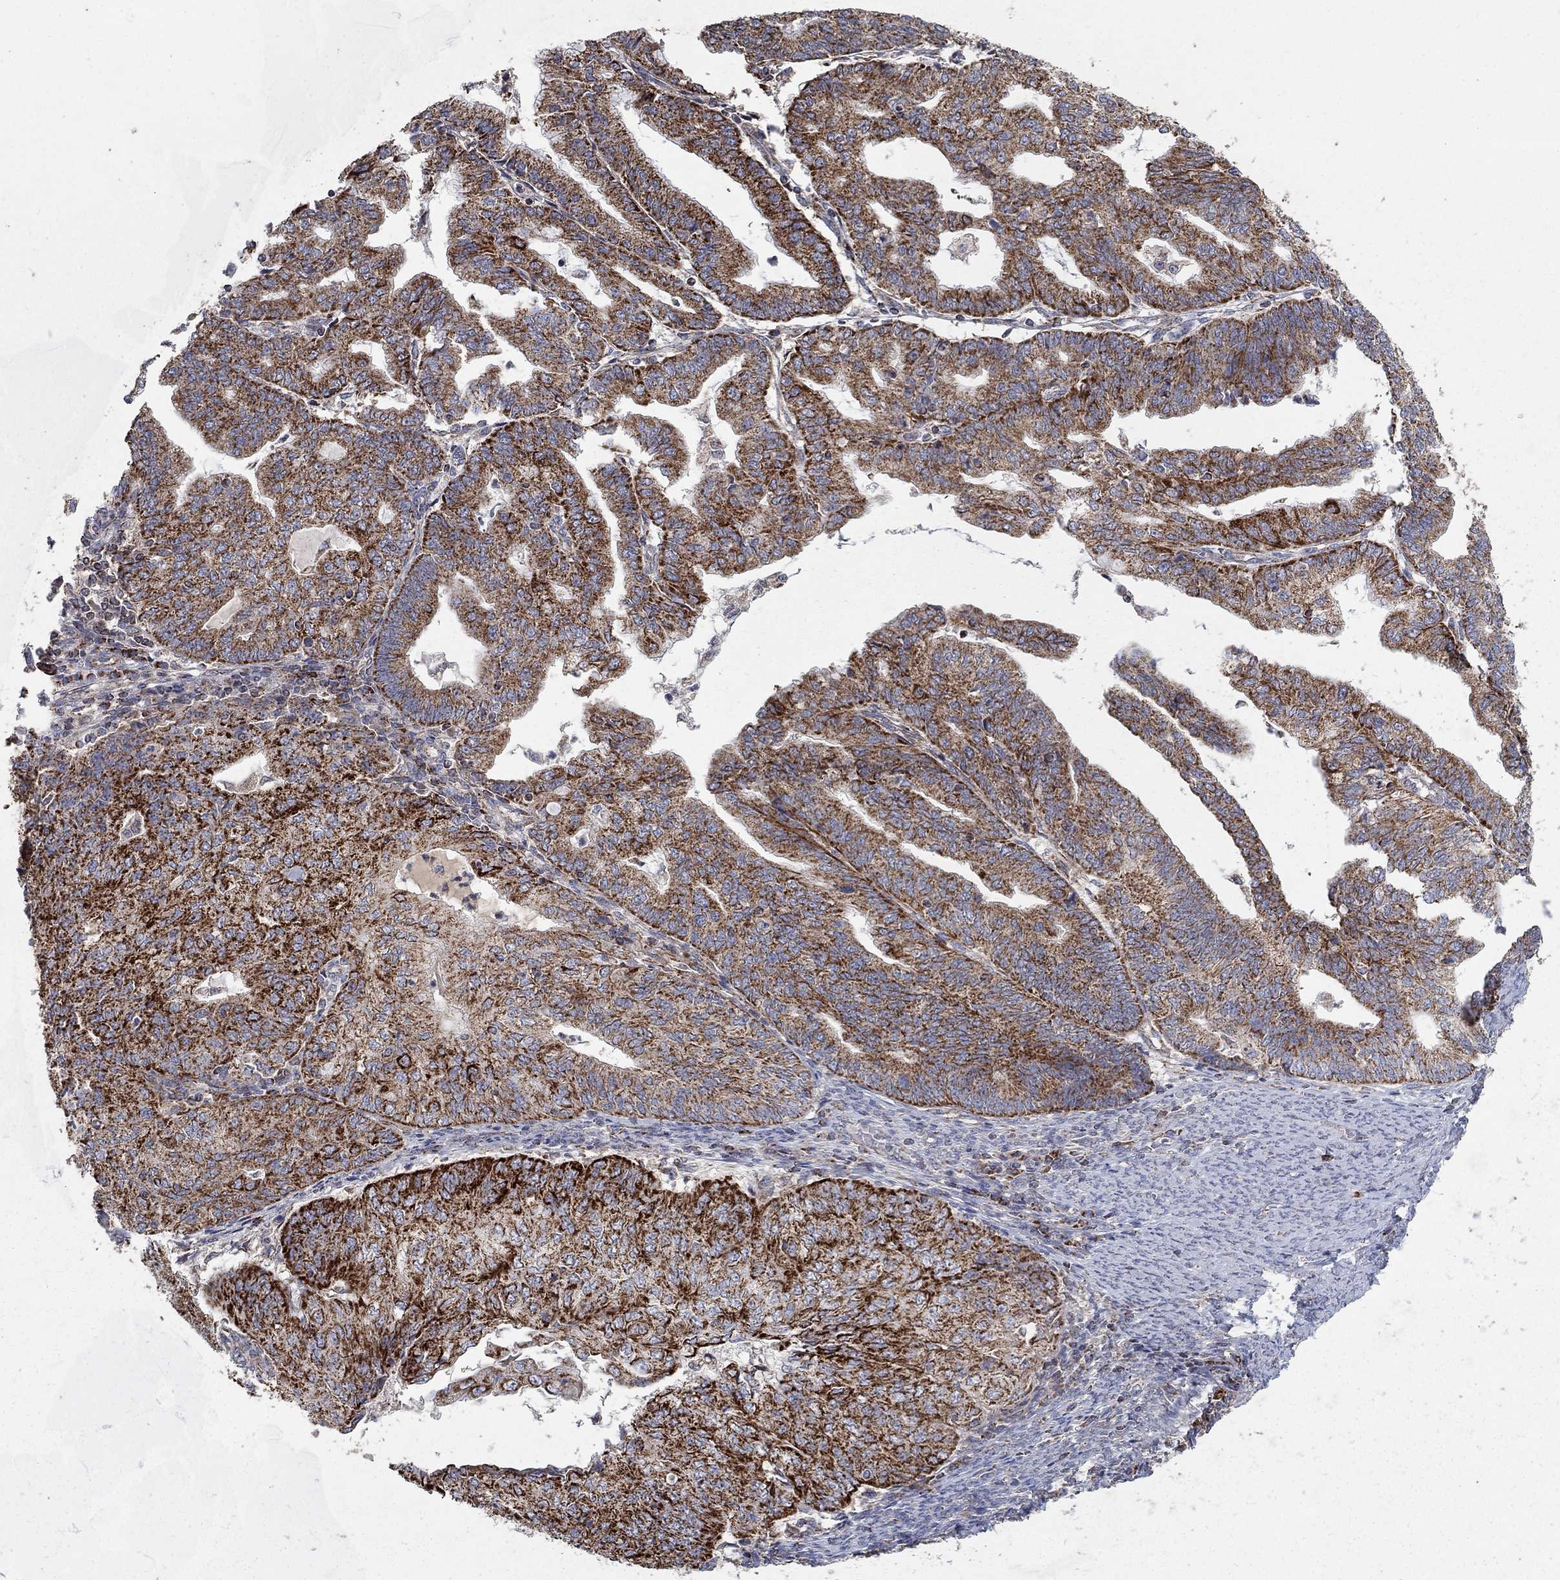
{"staining": {"intensity": "strong", "quantity": ">75%", "location": "cytoplasmic/membranous"}, "tissue": "endometrial cancer", "cell_type": "Tumor cells", "image_type": "cancer", "snomed": [{"axis": "morphology", "description": "Adenocarcinoma, NOS"}, {"axis": "topography", "description": "Endometrium"}], "caption": "This is a photomicrograph of immunohistochemistry staining of endometrial adenocarcinoma, which shows strong expression in the cytoplasmic/membranous of tumor cells.", "gene": "GPSM1", "patient": {"sex": "female", "age": 82}}